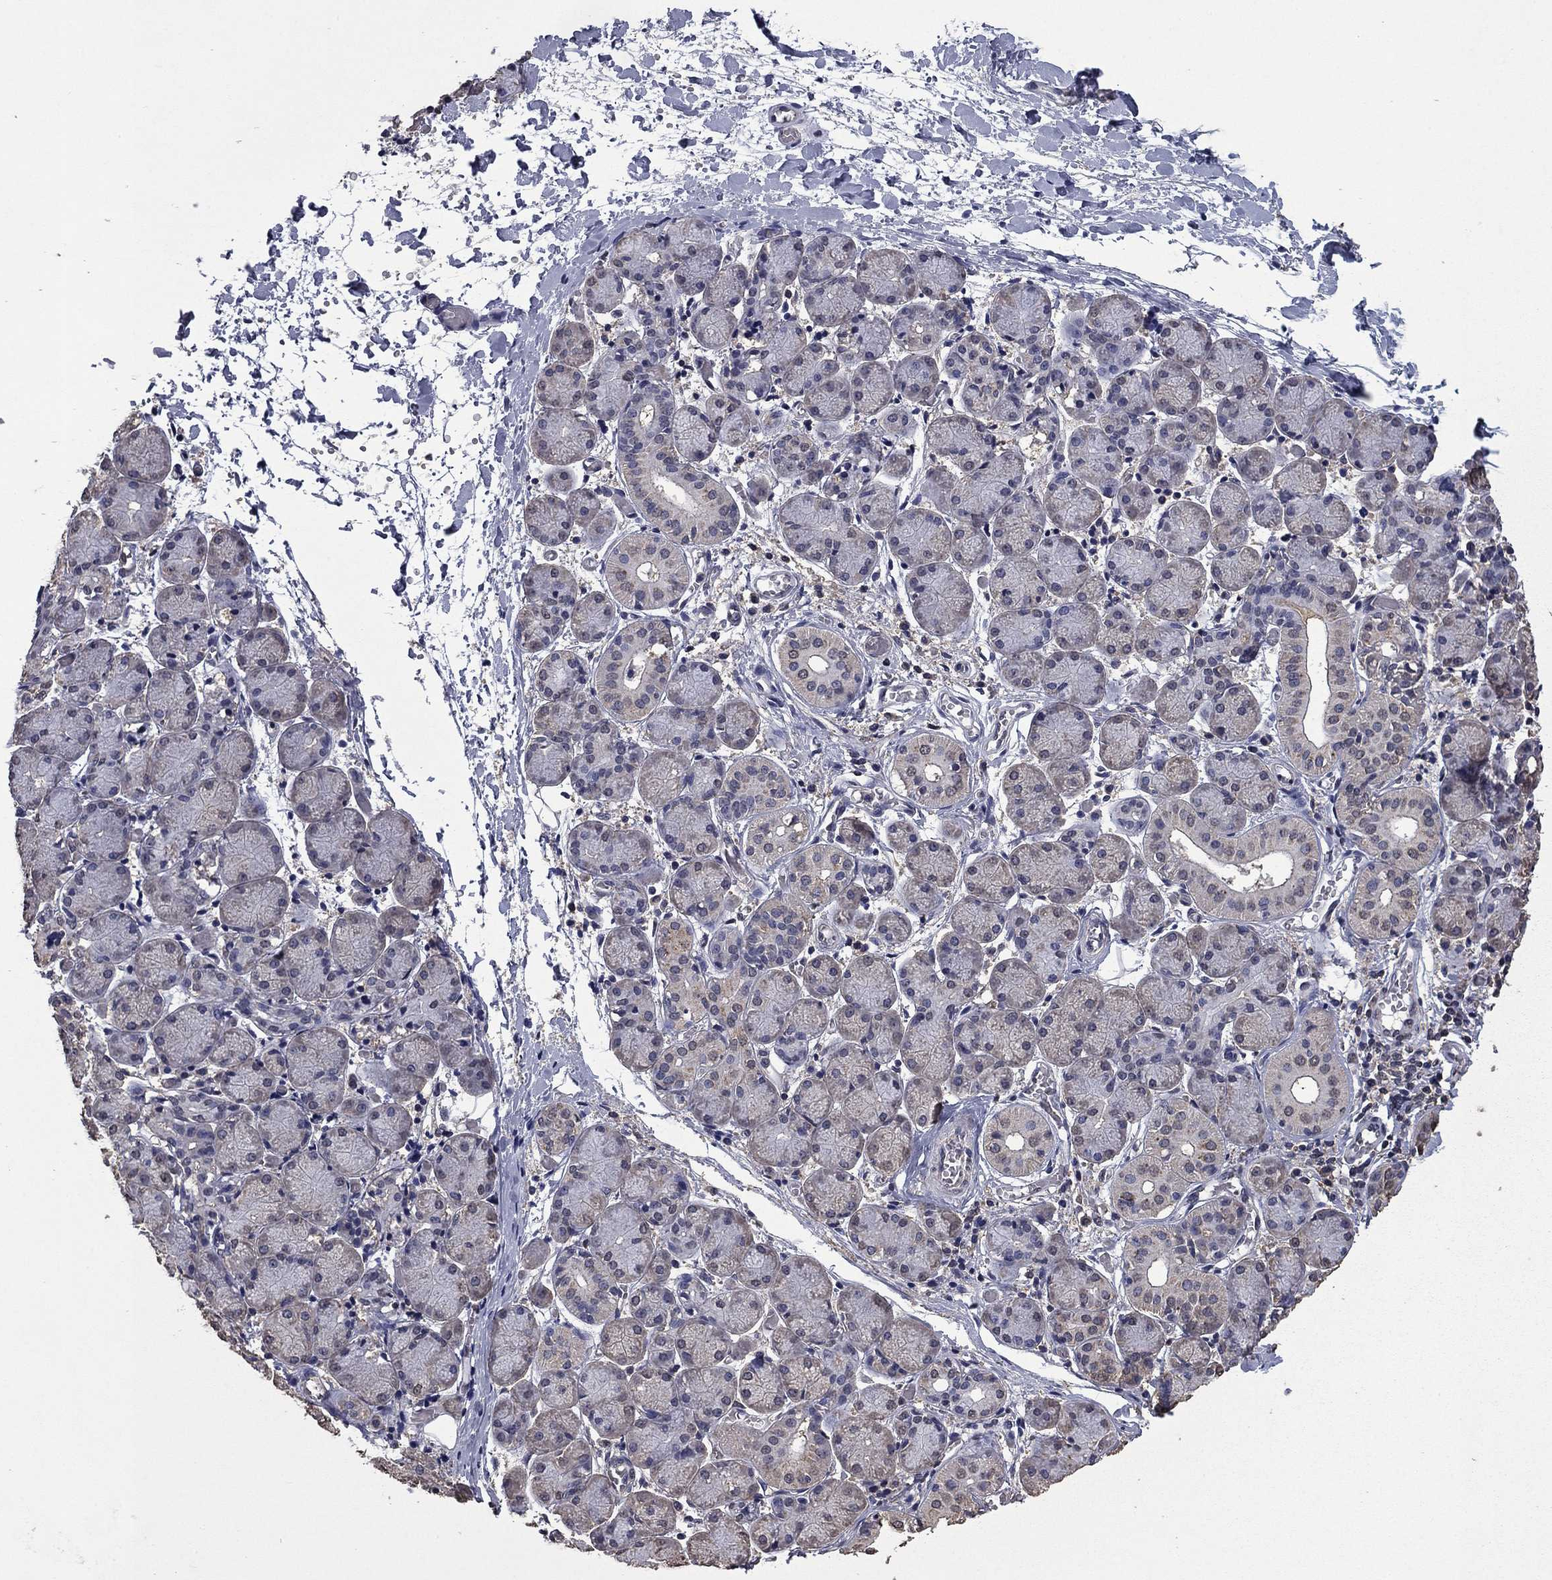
{"staining": {"intensity": "negative", "quantity": "none", "location": "none"}, "tissue": "salivary gland", "cell_type": "Glandular cells", "image_type": "normal", "snomed": [{"axis": "morphology", "description": "Normal tissue, NOS"}, {"axis": "topography", "description": "Salivary gland"}, {"axis": "topography", "description": "Peripheral nerve tissue"}], "caption": "Glandular cells show no significant protein positivity in unremarkable salivary gland. (Brightfield microscopy of DAB immunohistochemistry at high magnification).", "gene": "MFAP3L", "patient": {"sex": "female", "age": 24}}